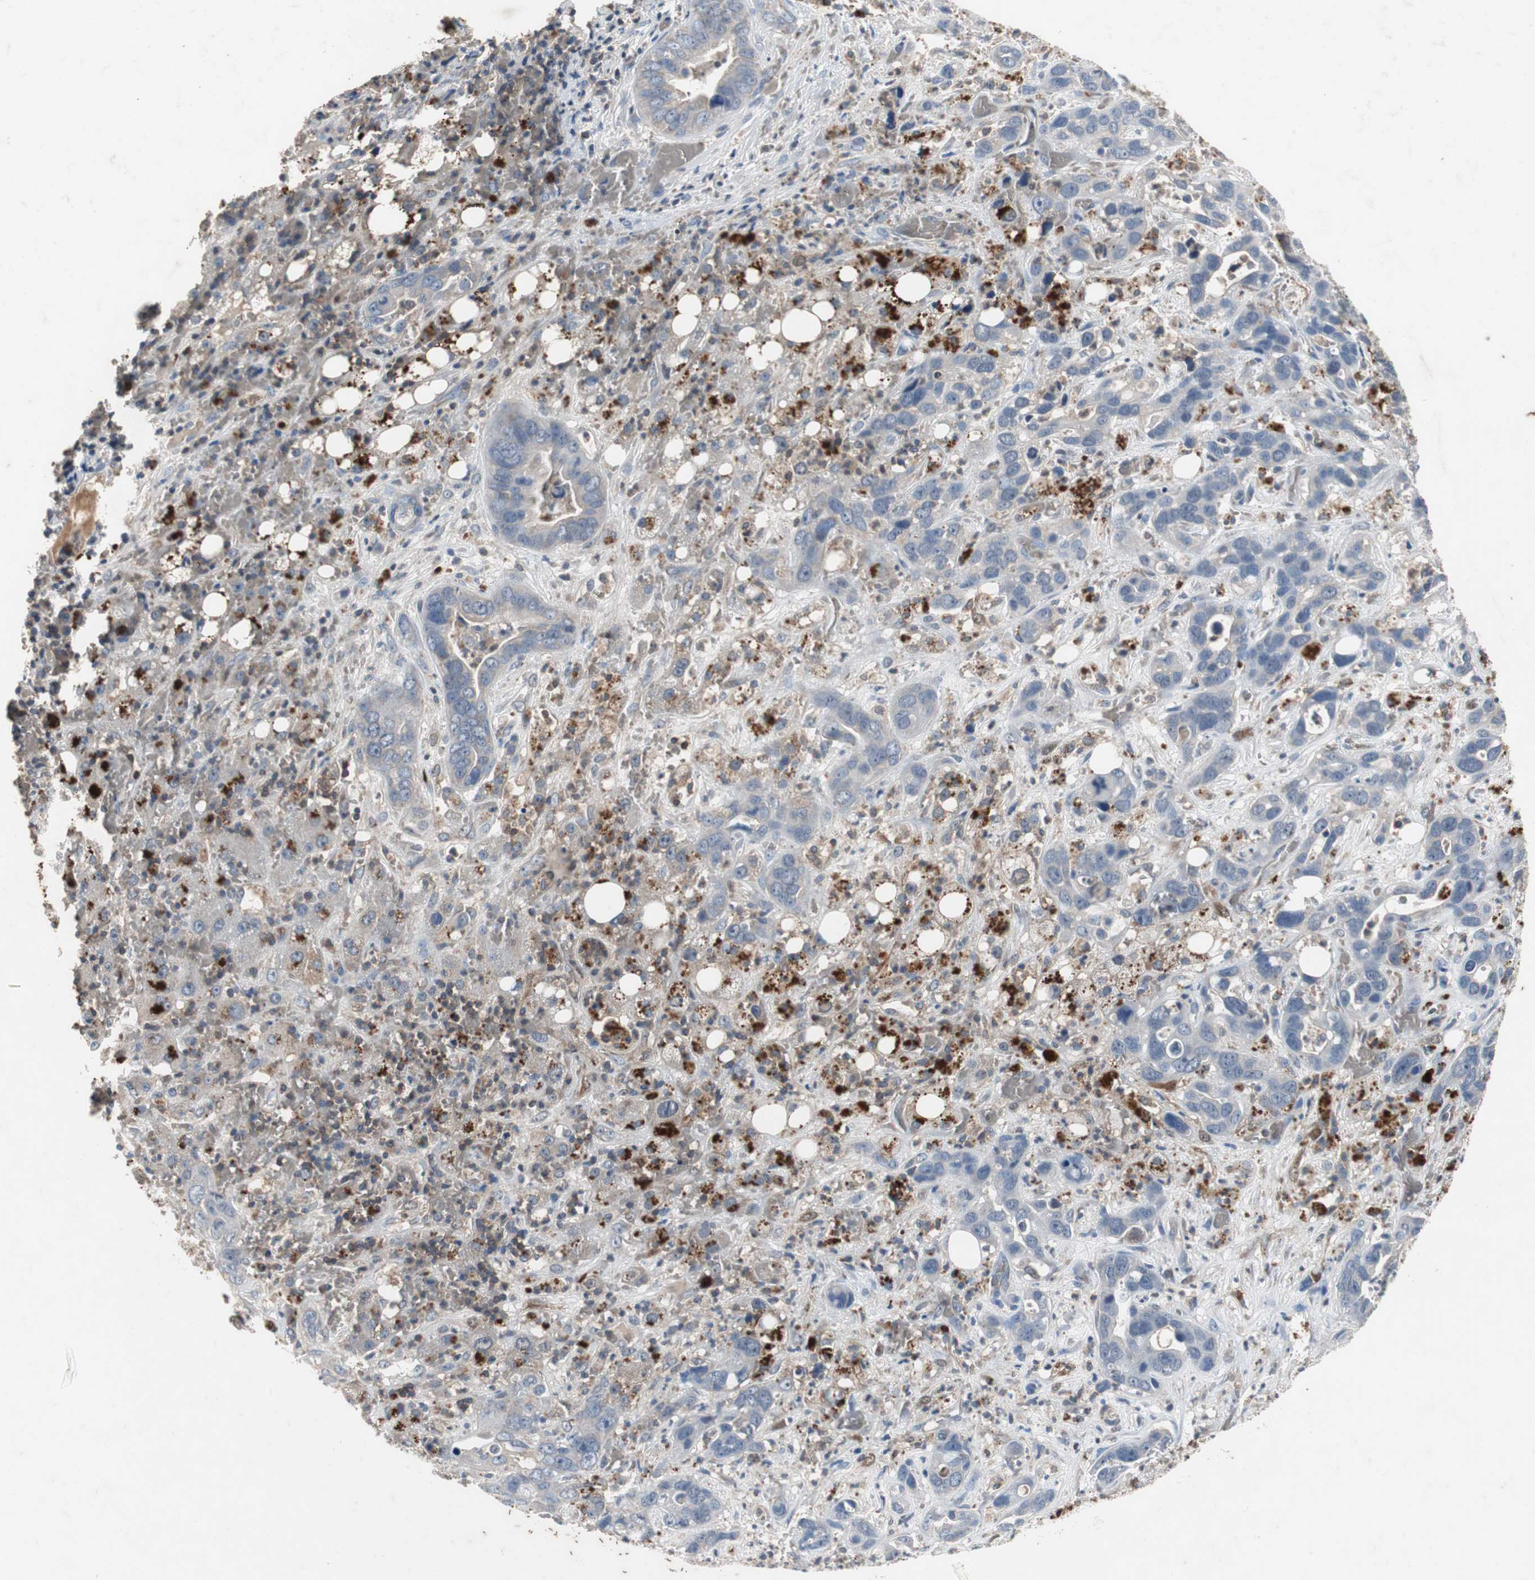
{"staining": {"intensity": "weak", "quantity": "25%-75%", "location": "cytoplasmic/membranous"}, "tissue": "liver cancer", "cell_type": "Tumor cells", "image_type": "cancer", "snomed": [{"axis": "morphology", "description": "Cholangiocarcinoma"}, {"axis": "topography", "description": "Liver"}], "caption": "High-magnification brightfield microscopy of cholangiocarcinoma (liver) stained with DAB (3,3'-diaminobenzidine) (brown) and counterstained with hematoxylin (blue). tumor cells exhibit weak cytoplasmic/membranous positivity is appreciated in about25%-75% of cells. Using DAB (brown) and hematoxylin (blue) stains, captured at high magnification using brightfield microscopy.", "gene": "CALB2", "patient": {"sex": "female", "age": 65}}